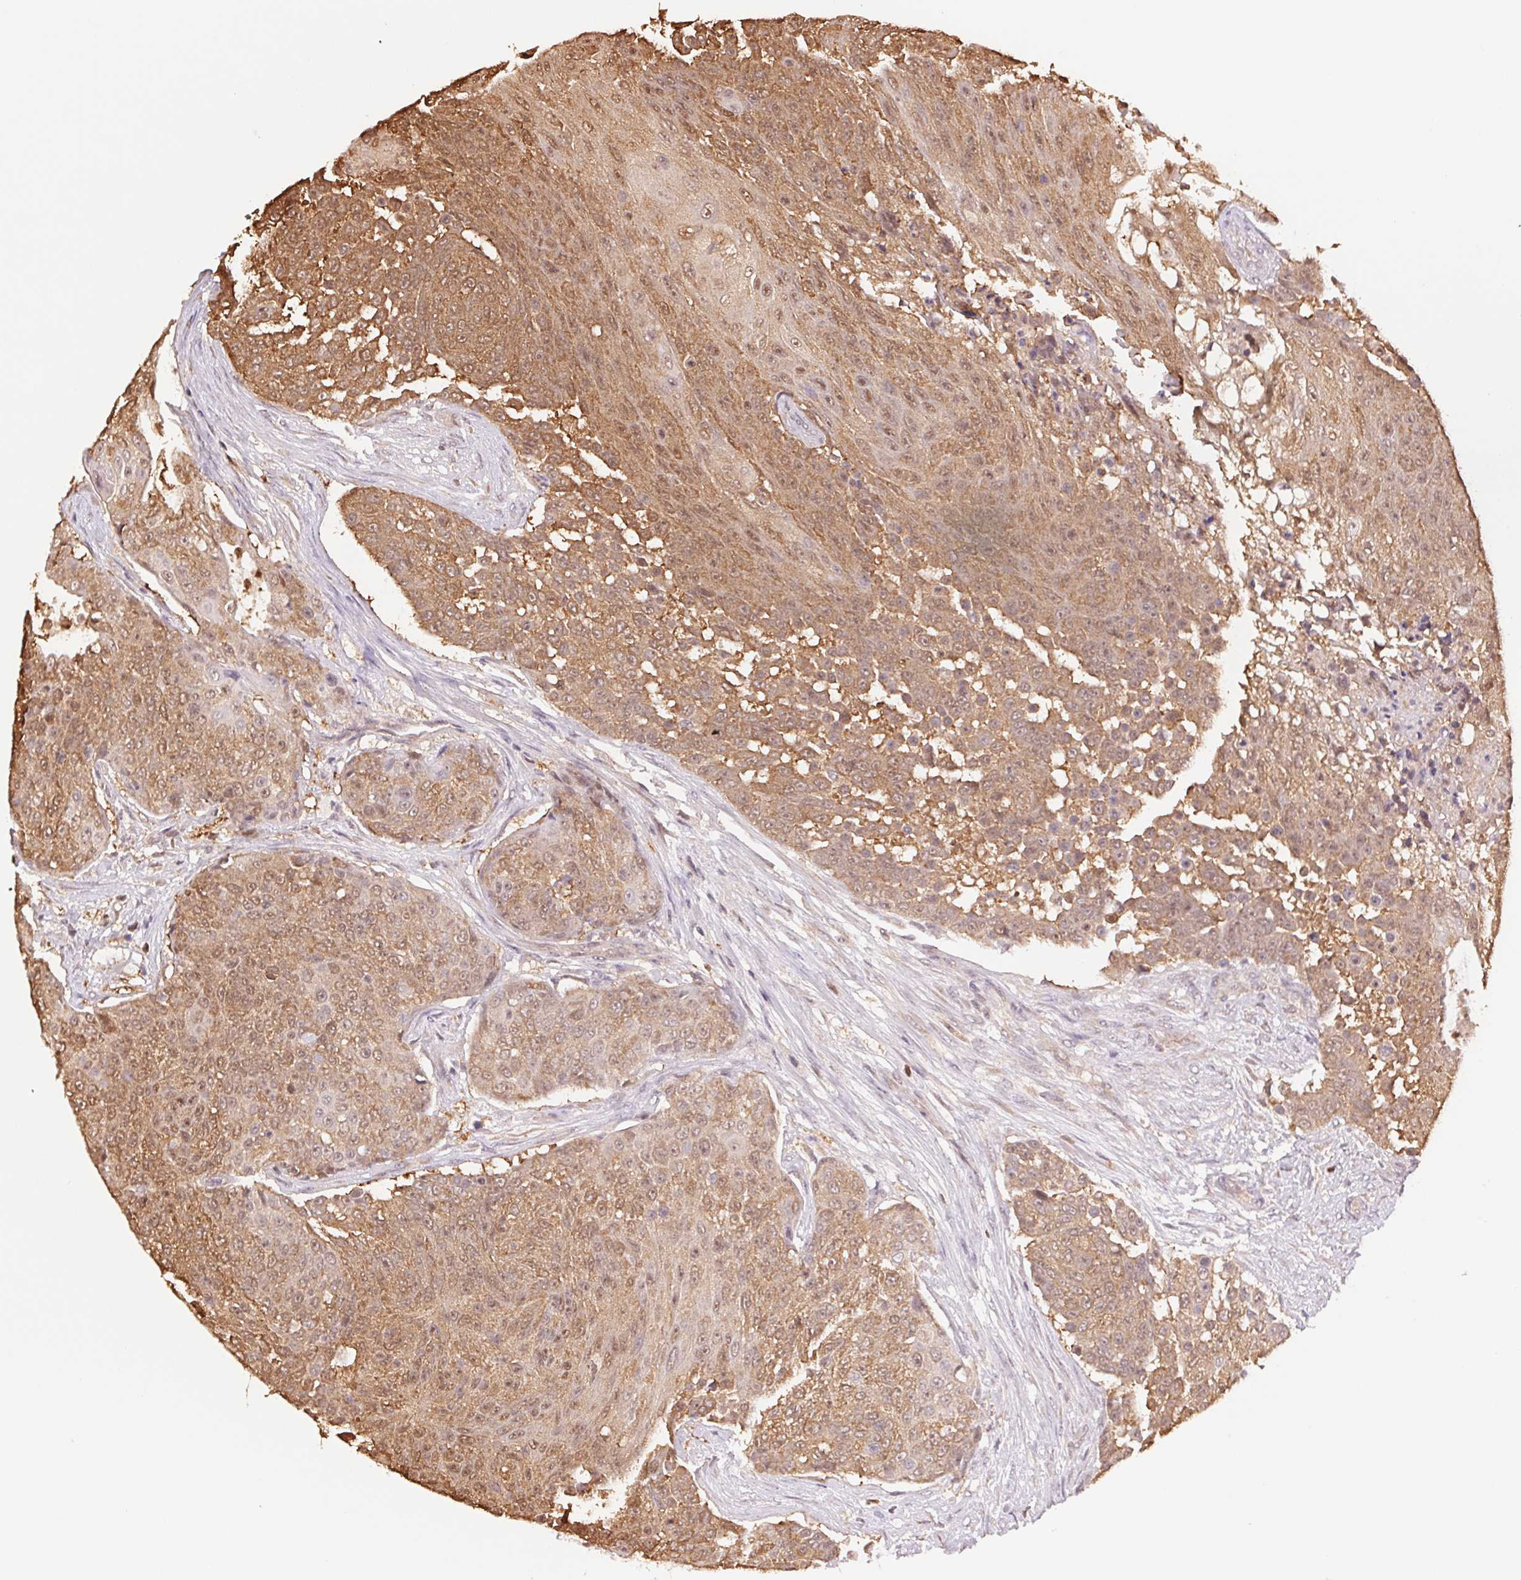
{"staining": {"intensity": "moderate", "quantity": ">75%", "location": "cytoplasmic/membranous,nuclear"}, "tissue": "urothelial cancer", "cell_type": "Tumor cells", "image_type": "cancer", "snomed": [{"axis": "morphology", "description": "Urothelial carcinoma, High grade"}, {"axis": "topography", "description": "Urinary bladder"}], "caption": "Tumor cells display medium levels of moderate cytoplasmic/membranous and nuclear staining in about >75% of cells in human urothelial cancer.", "gene": "CDC123", "patient": {"sex": "female", "age": 63}}